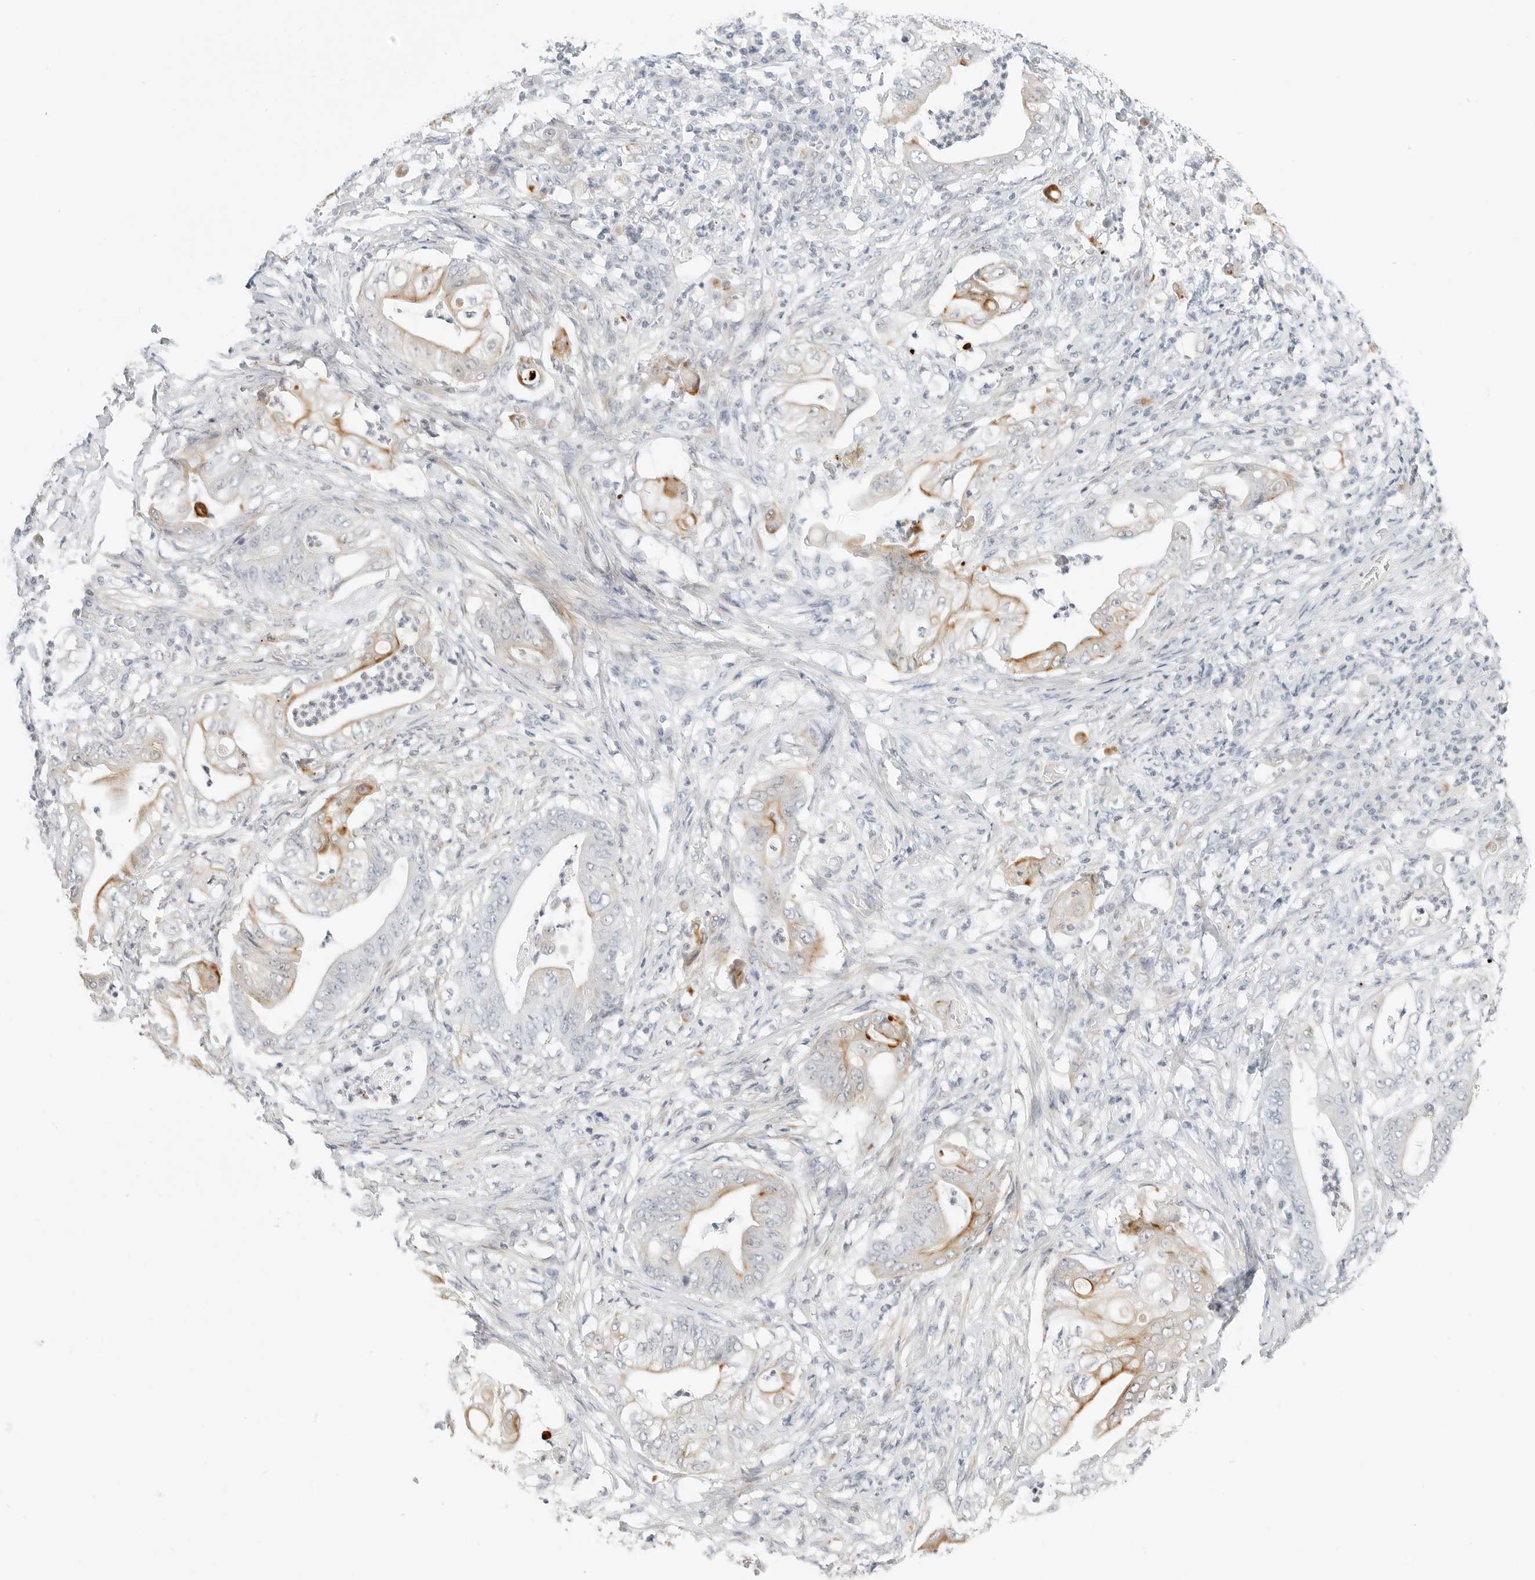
{"staining": {"intensity": "moderate", "quantity": "<25%", "location": "cytoplasmic/membranous"}, "tissue": "stomach cancer", "cell_type": "Tumor cells", "image_type": "cancer", "snomed": [{"axis": "morphology", "description": "Adenocarcinoma, NOS"}, {"axis": "topography", "description": "Stomach"}], "caption": "Protein expression analysis of human stomach adenocarcinoma reveals moderate cytoplasmic/membranous expression in about <25% of tumor cells.", "gene": "IQCC", "patient": {"sex": "female", "age": 73}}